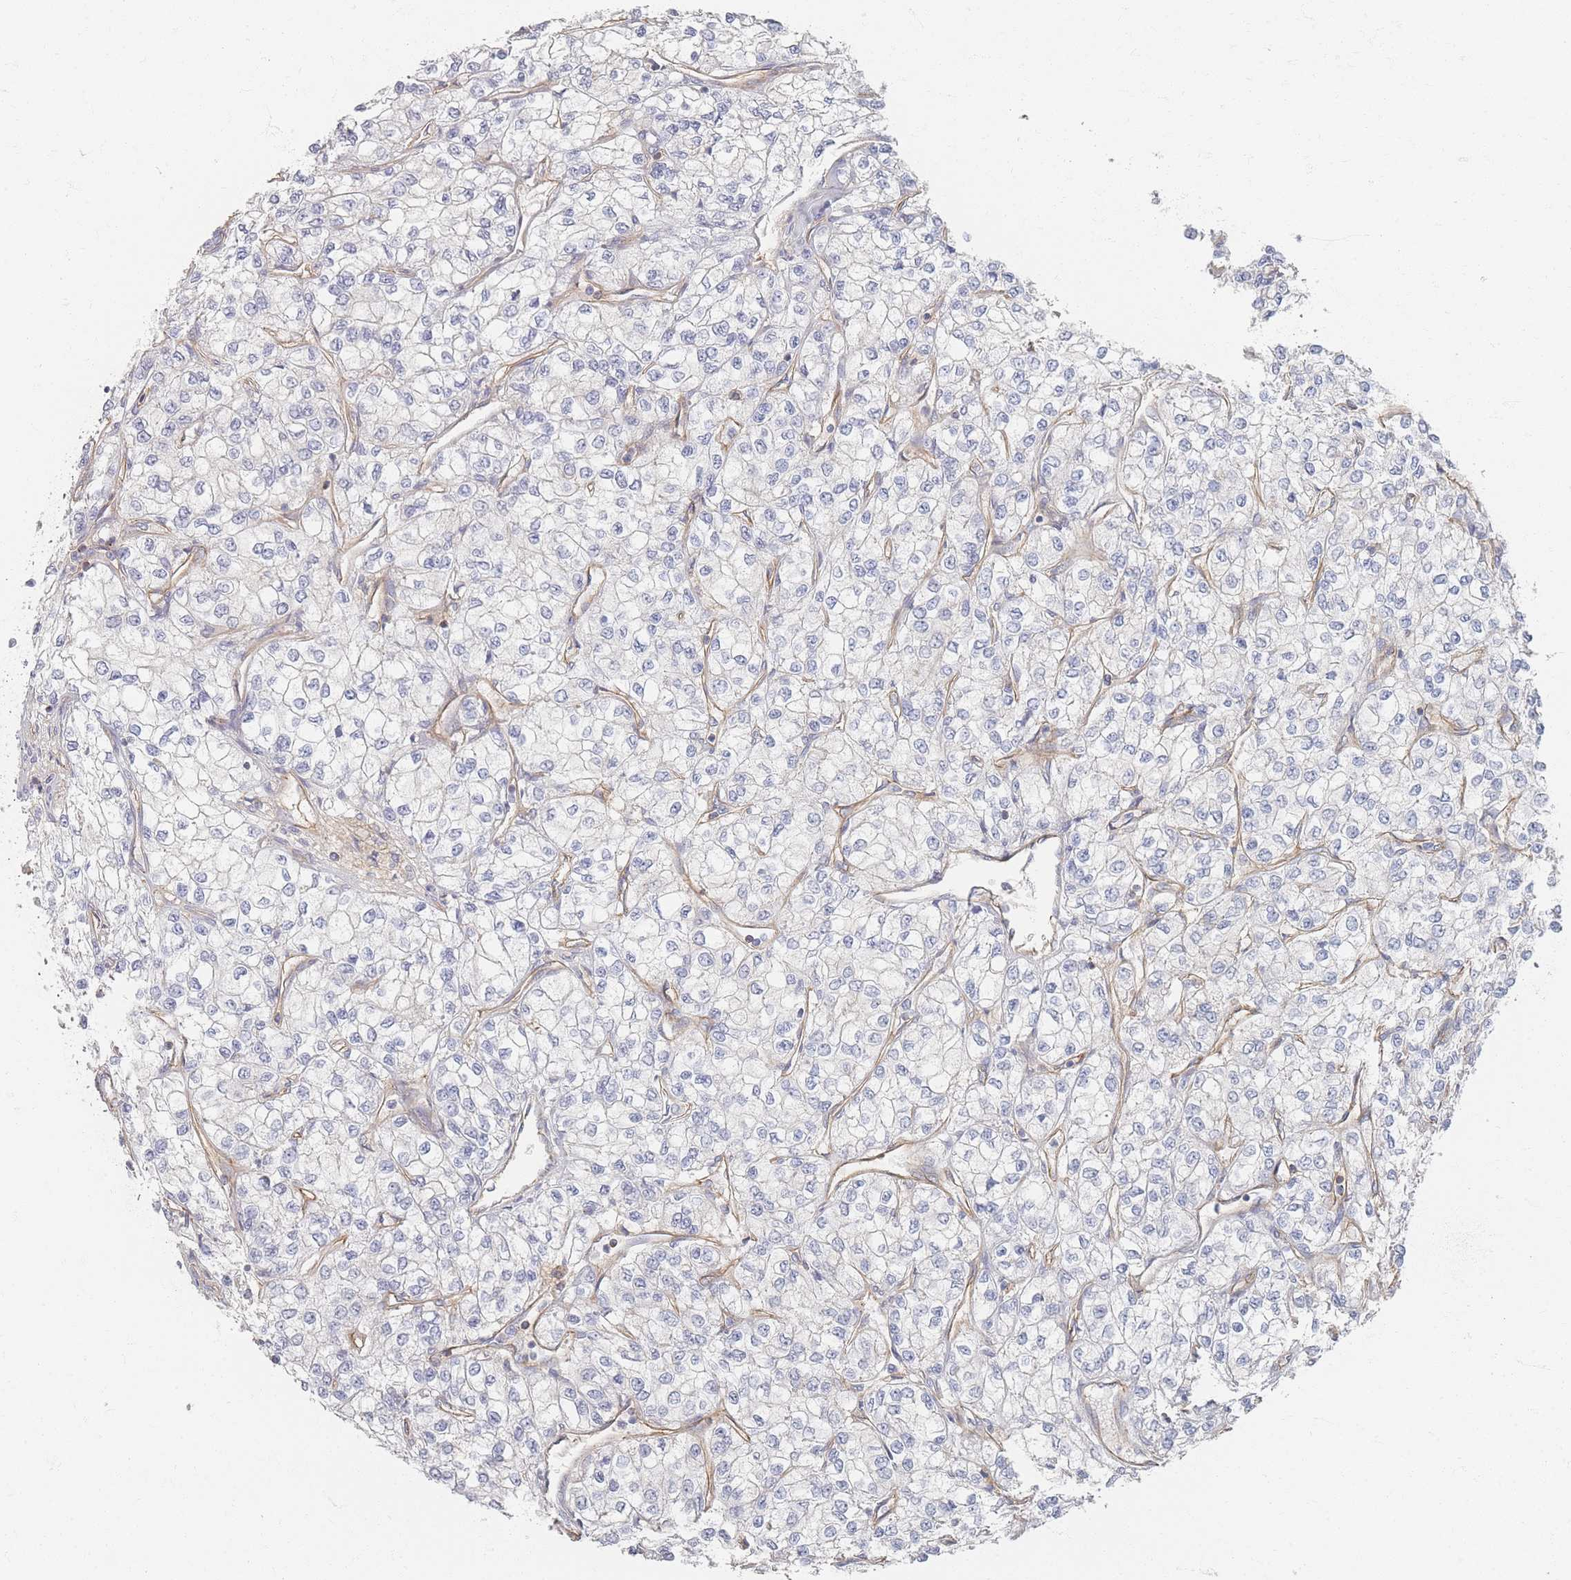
{"staining": {"intensity": "negative", "quantity": "none", "location": "none"}, "tissue": "renal cancer", "cell_type": "Tumor cells", "image_type": "cancer", "snomed": [{"axis": "morphology", "description": "Adenocarcinoma, NOS"}, {"axis": "topography", "description": "Kidney"}], "caption": "Human renal cancer stained for a protein using immunohistochemistry exhibits no positivity in tumor cells.", "gene": "GNB1", "patient": {"sex": "male", "age": 80}}